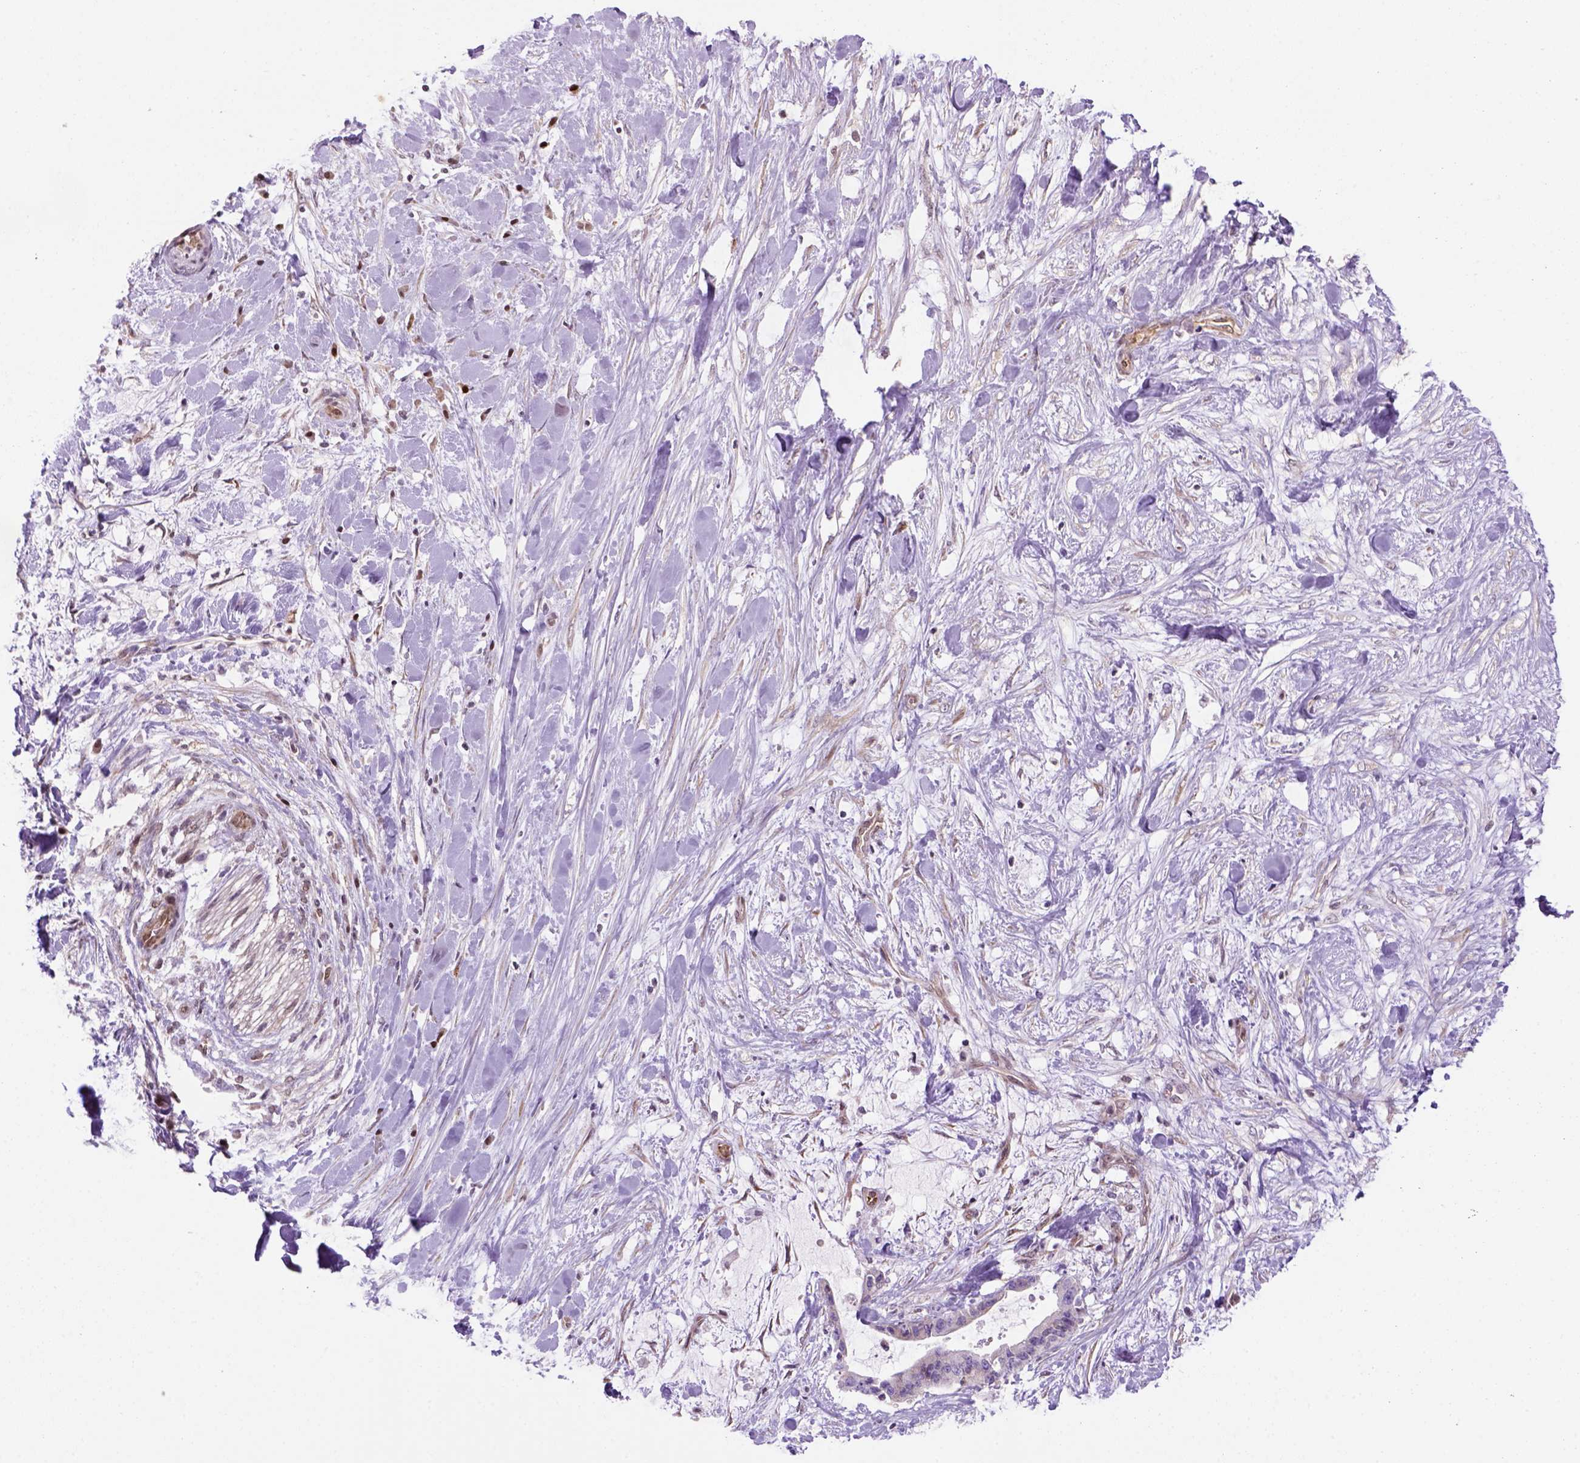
{"staining": {"intensity": "negative", "quantity": "none", "location": "none"}, "tissue": "liver cancer", "cell_type": "Tumor cells", "image_type": "cancer", "snomed": [{"axis": "morphology", "description": "Cholangiocarcinoma"}, {"axis": "topography", "description": "Liver"}], "caption": "Immunohistochemical staining of human cholangiocarcinoma (liver) exhibits no significant expression in tumor cells.", "gene": "MGMT", "patient": {"sex": "female", "age": 73}}